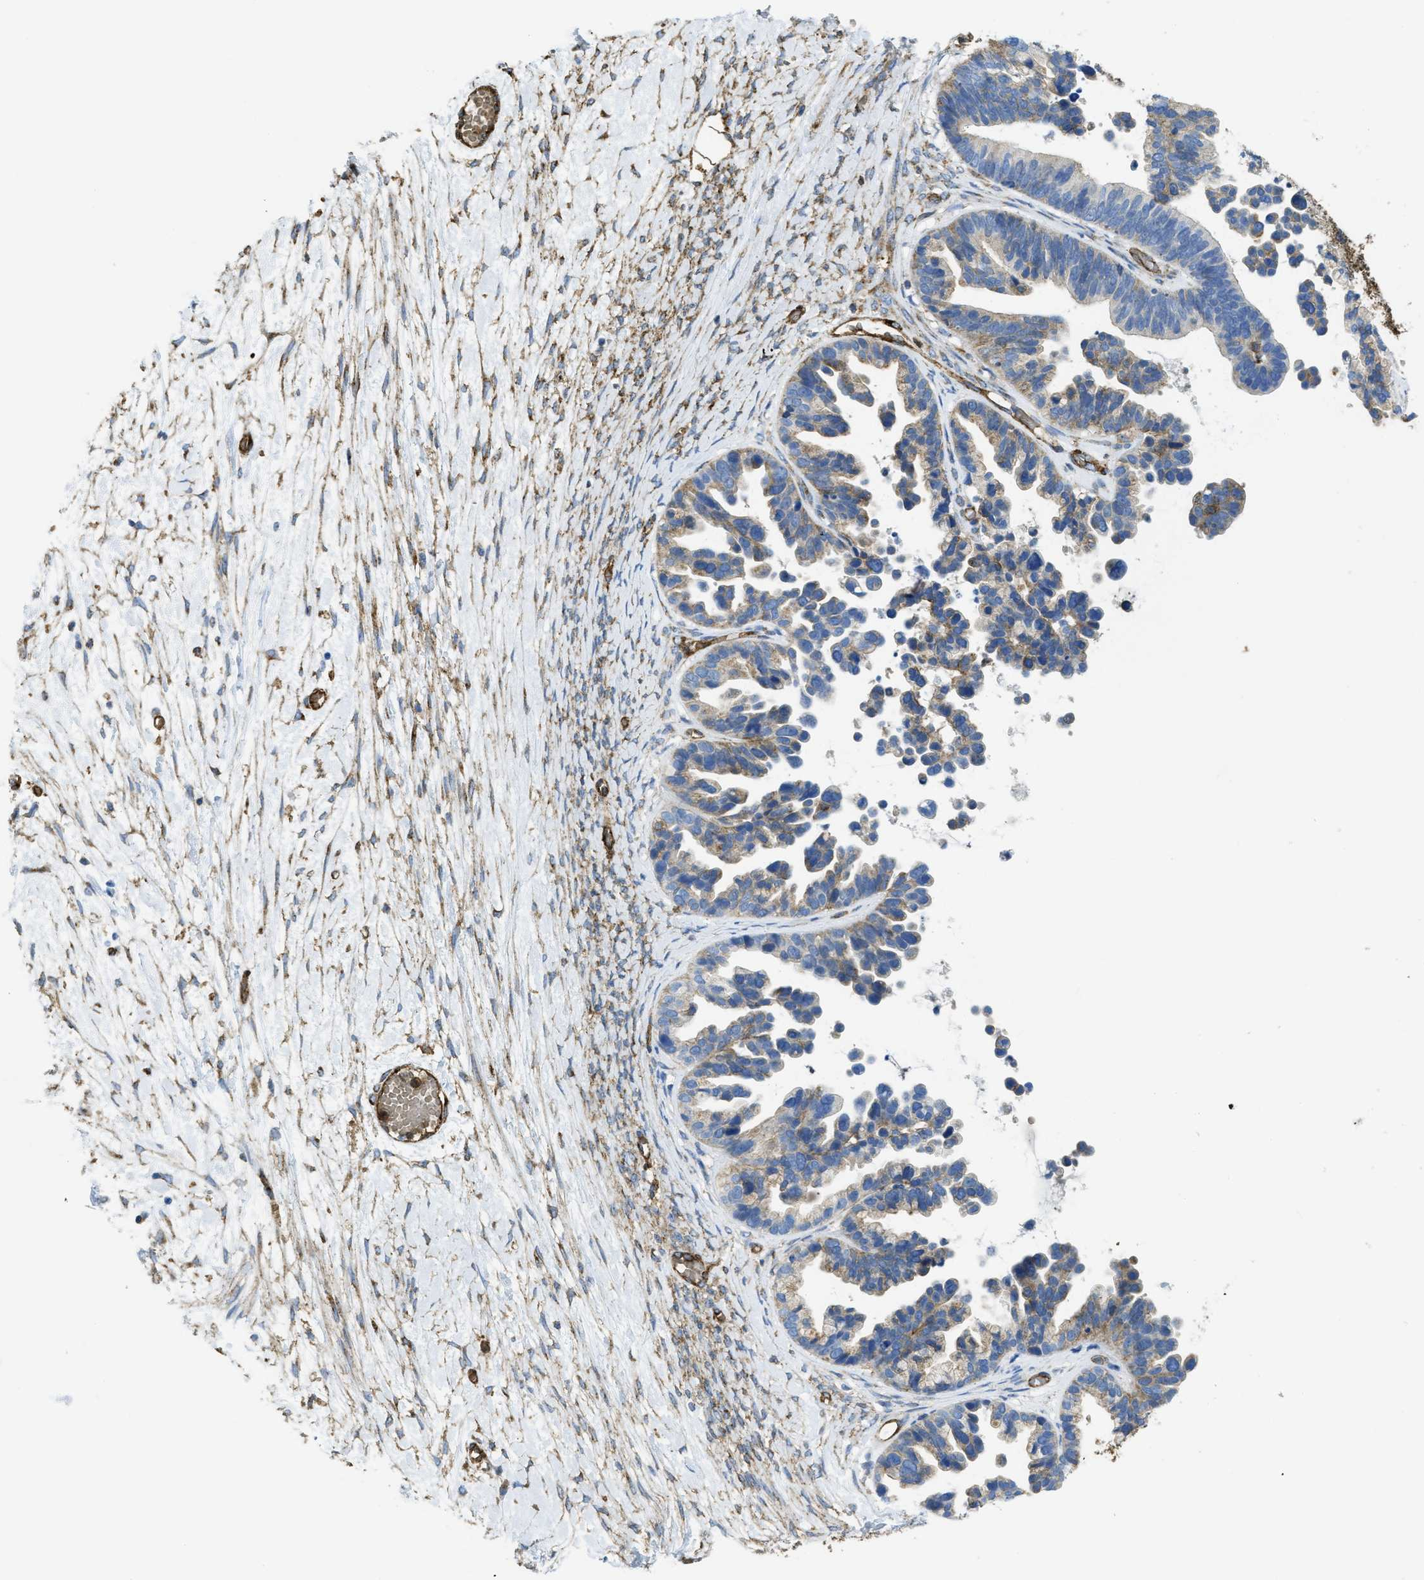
{"staining": {"intensity": "weak", "quantity": ">75%", "location": "cytoplasmic/membranous"}, "tissue": "ovarian cancer", "cell_type": "Tumor cells", "image_type": "cancer", "snomed": [{"axis": "morphology", "description": "Cystadenocarcinoma, serous, NOS"}, {"axis": "topography", "description": "Ovary"}], "caption": "Protein staining of serous cystadenocarcinoma (ovarian) tissue shows weak cytoplasmic/membranous staining in approximately >75% of tumor cells.", "gene": "HIP1", "patient": {"sex": "female", "age": 56}}